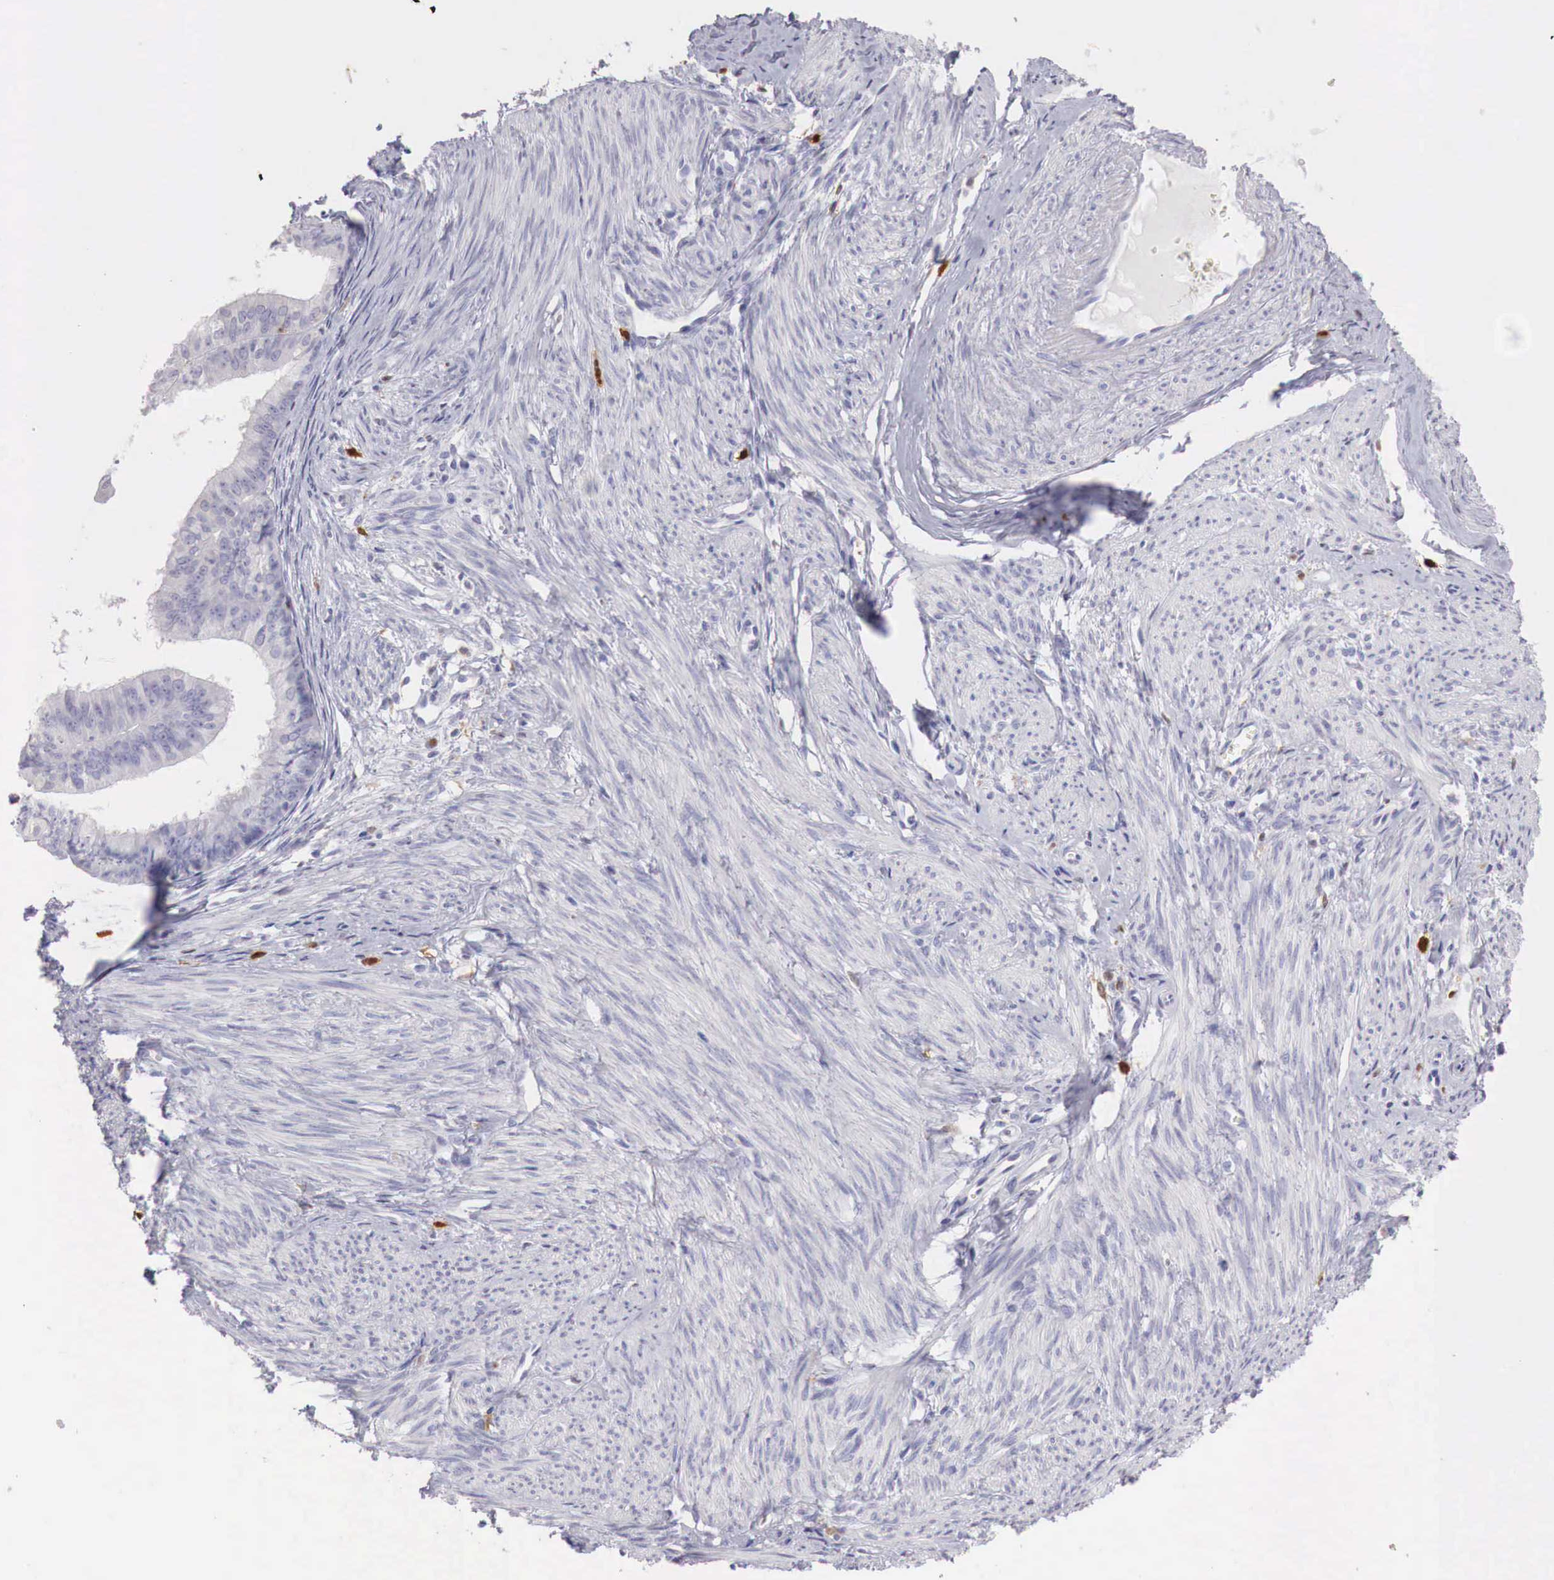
{"staining": {"intensity": "negative", "quantity": "none", "location": "none"}, "tissue": "endometrial cancer", "cell_type": "Tumor cells", "image_type": "cancer", "snomed": [{"axis": "morphology", "description": "Adenocarcinoma, NOS"}, {"axis": "topography", "description": "Endometrium"}], "caption": "Immunohistochemistry (IHC) of human endometrial cancer demonstrates no positivity in tumor cells.", "gene": "RENBP", "patient": {"sex": "female", "age": 76}}